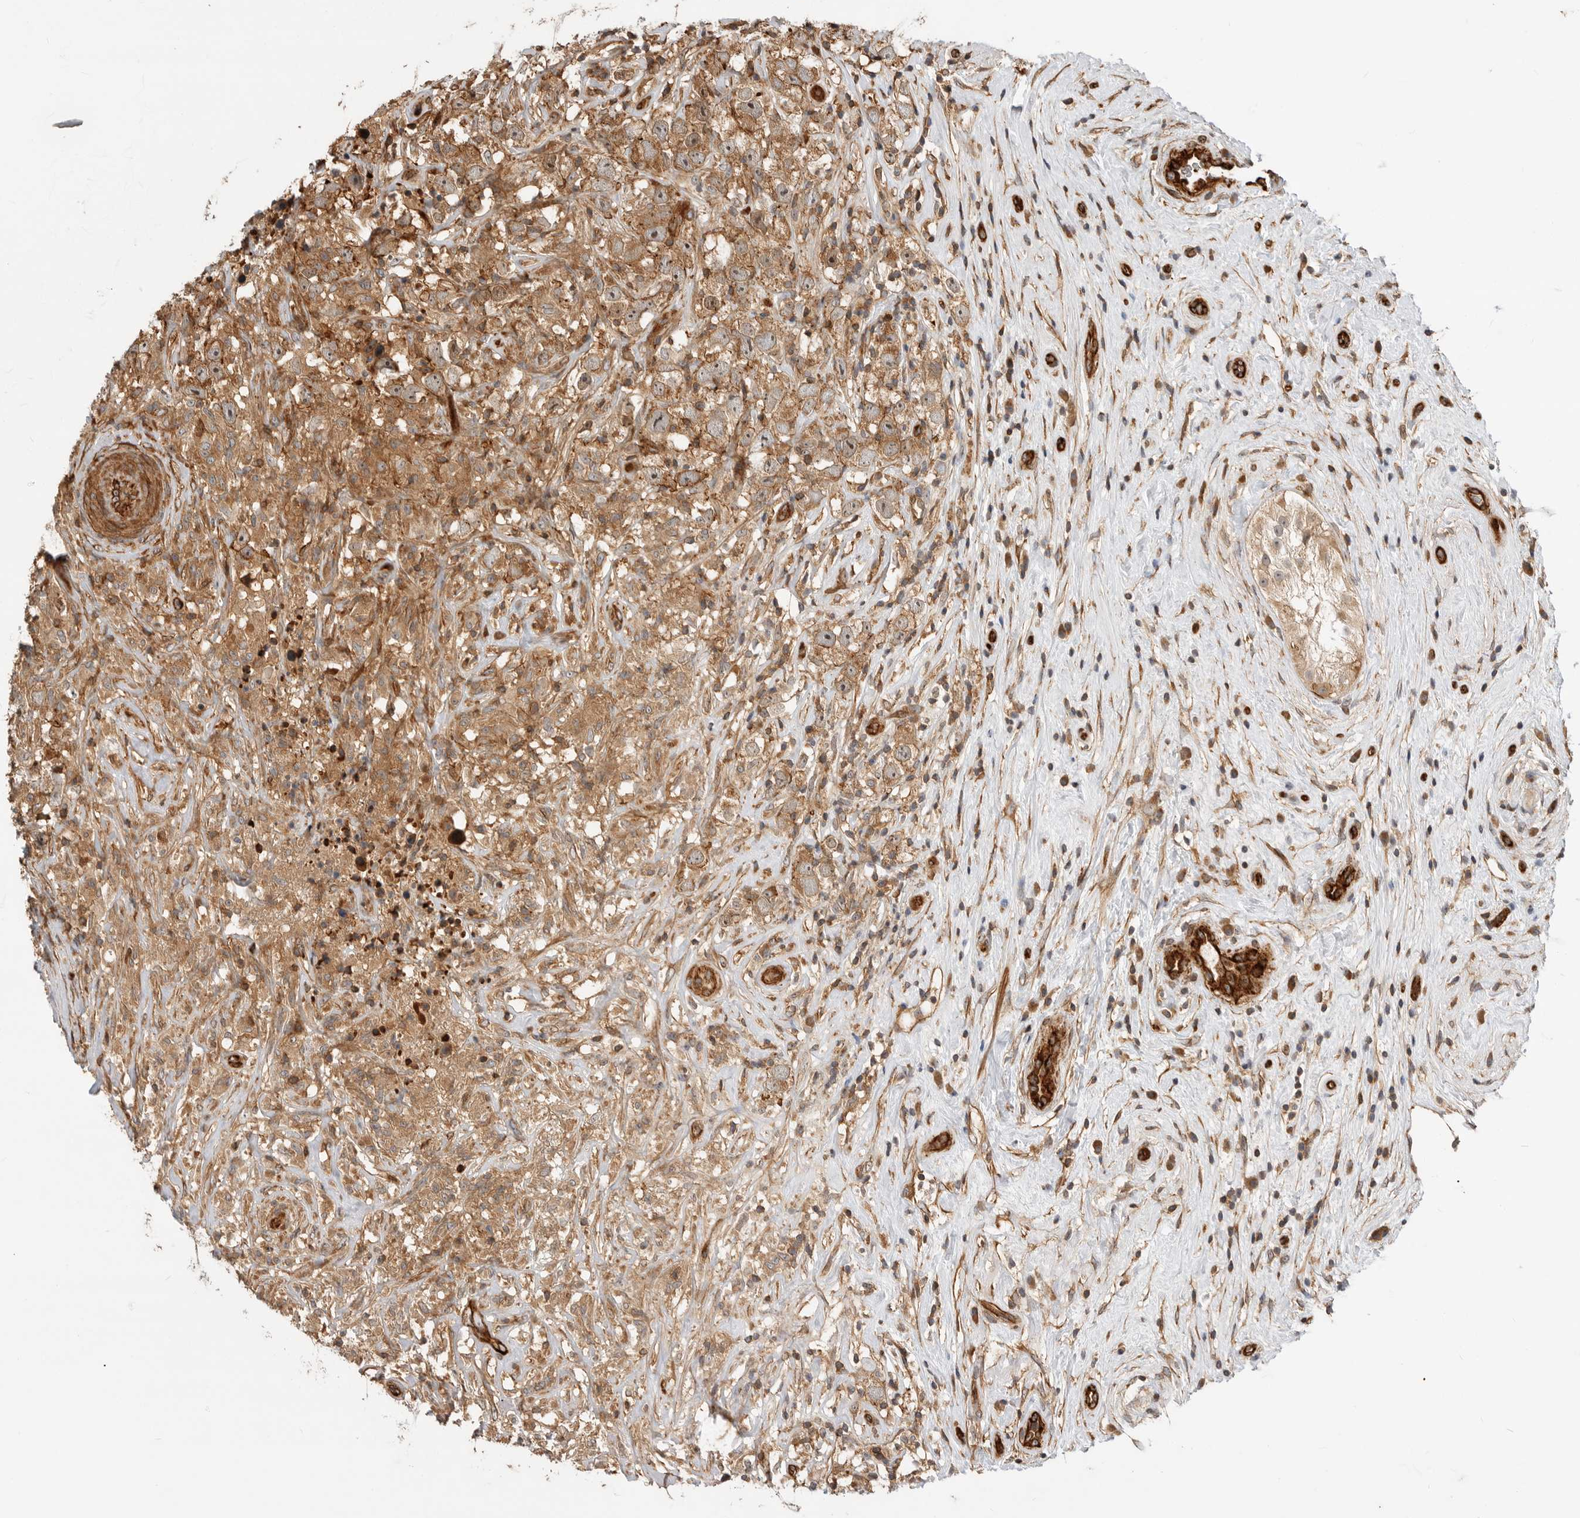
{"staining": {"intensity": "moderate", "quantity": ">75%", "location": "cytoplasmic/membranous,nuclear"}, "tissue": "testis cancer", "cell_type": "Tumor cells", "image_type": "cancer", "snomed": [{"axis": "morphology", "description": "Seminoma, NOS"}, {"axis": "topography", "description": "Testis"}], "caption": "DAB immunohistochemical staining of human testis cancer exhibits moderate cytoplasmic/membranous and nuclear protein expression in approximately >75% of tumor cells. (Stains: DAB (3,3'-diaminobenzidine) in brown, nuclei in blue, Microscopy: brightfield microscopy at high magnification).", "gene": "GPATCH2", "patient": {"sex": "male", "age": 49}}